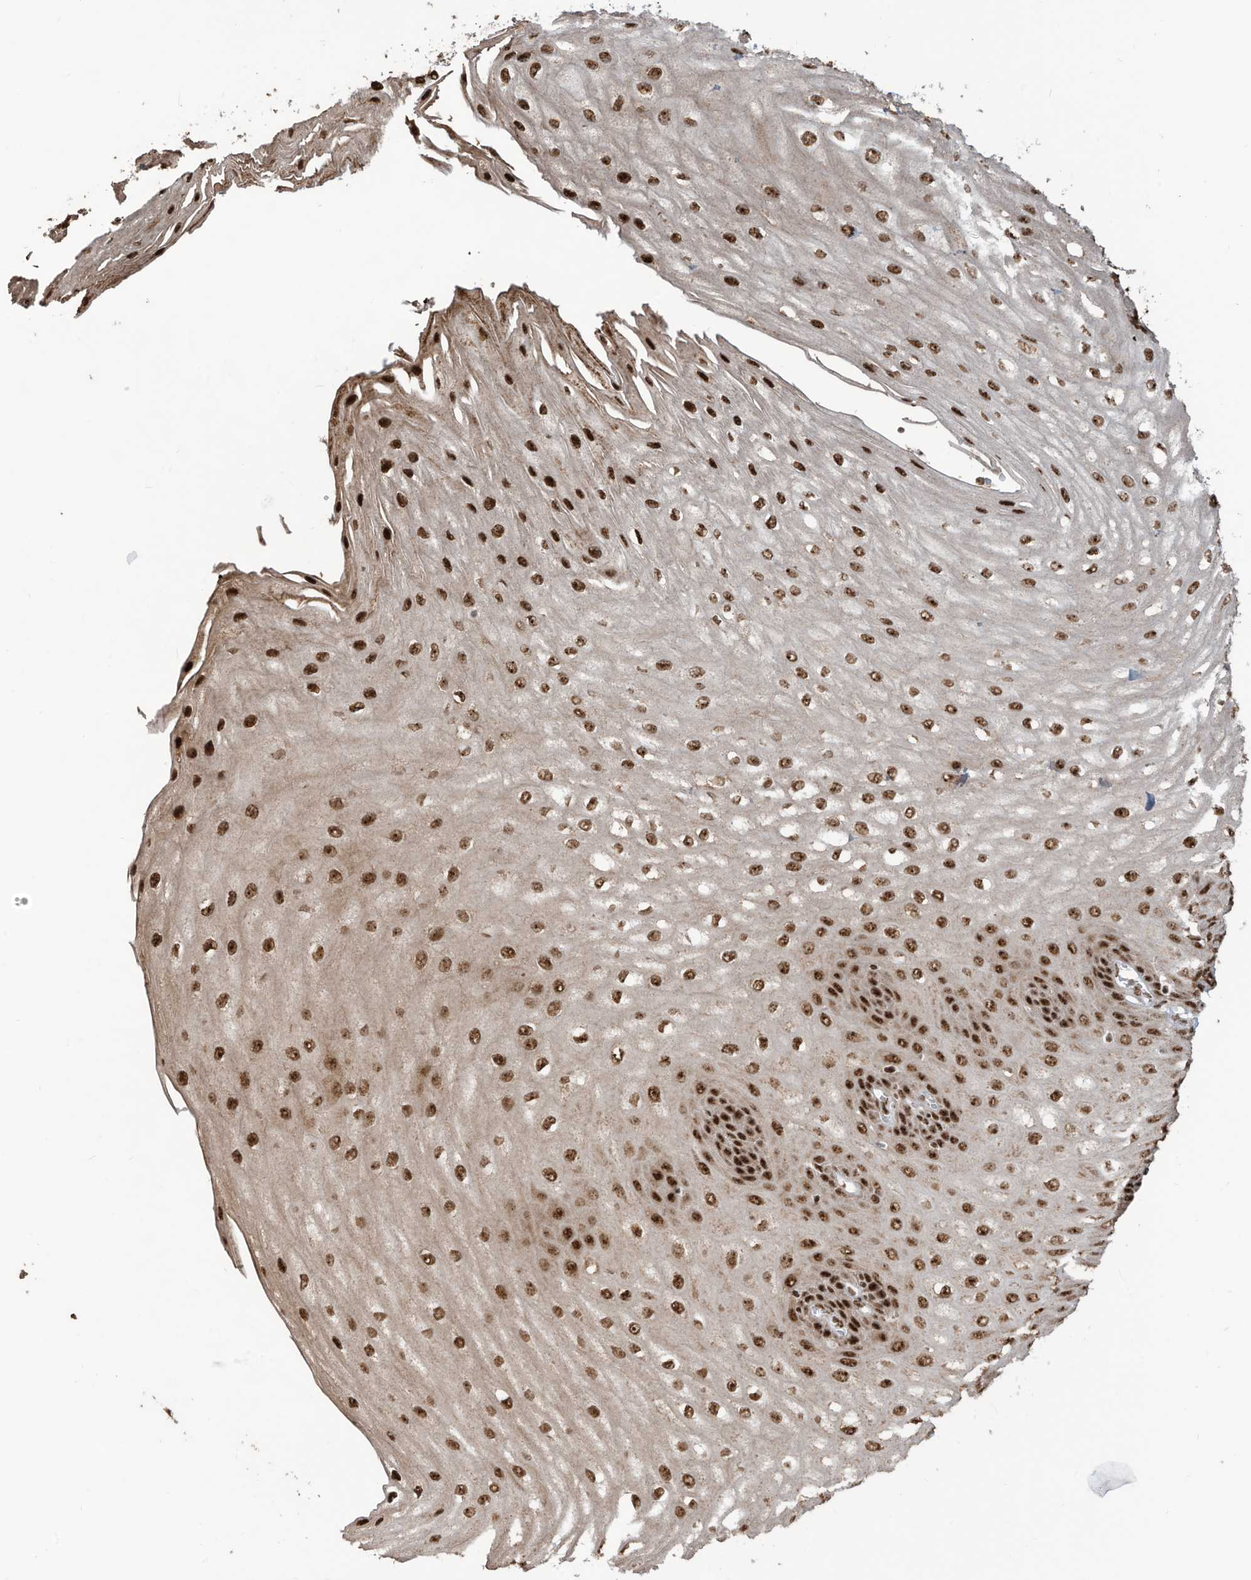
{"staining": {"intensity": "strong", "quantity": ">75%", "location": "nuclear"}, "tissue": "esophagus", "cell_type": "Squamous epithelial cells", "image_type": "normal", "snomed": [{"axis": "morphology", "description": "Normal tissue, NOS"}, {"axis": "topography", "description": "Esophagus"}], "caption": "Unremarkable esophagus was stained to show a protein in brown. There is high levels of strong nuclear staining in about >75% of squamous epithelial cells. (Stains: DAB (3,3'-diaminobenzidine) in brown, nuclei in blue, Microscopy: brightfield microscopy at high magnification).", "gene": "LBH", "patient": {"sex": "male", "age": 60}}